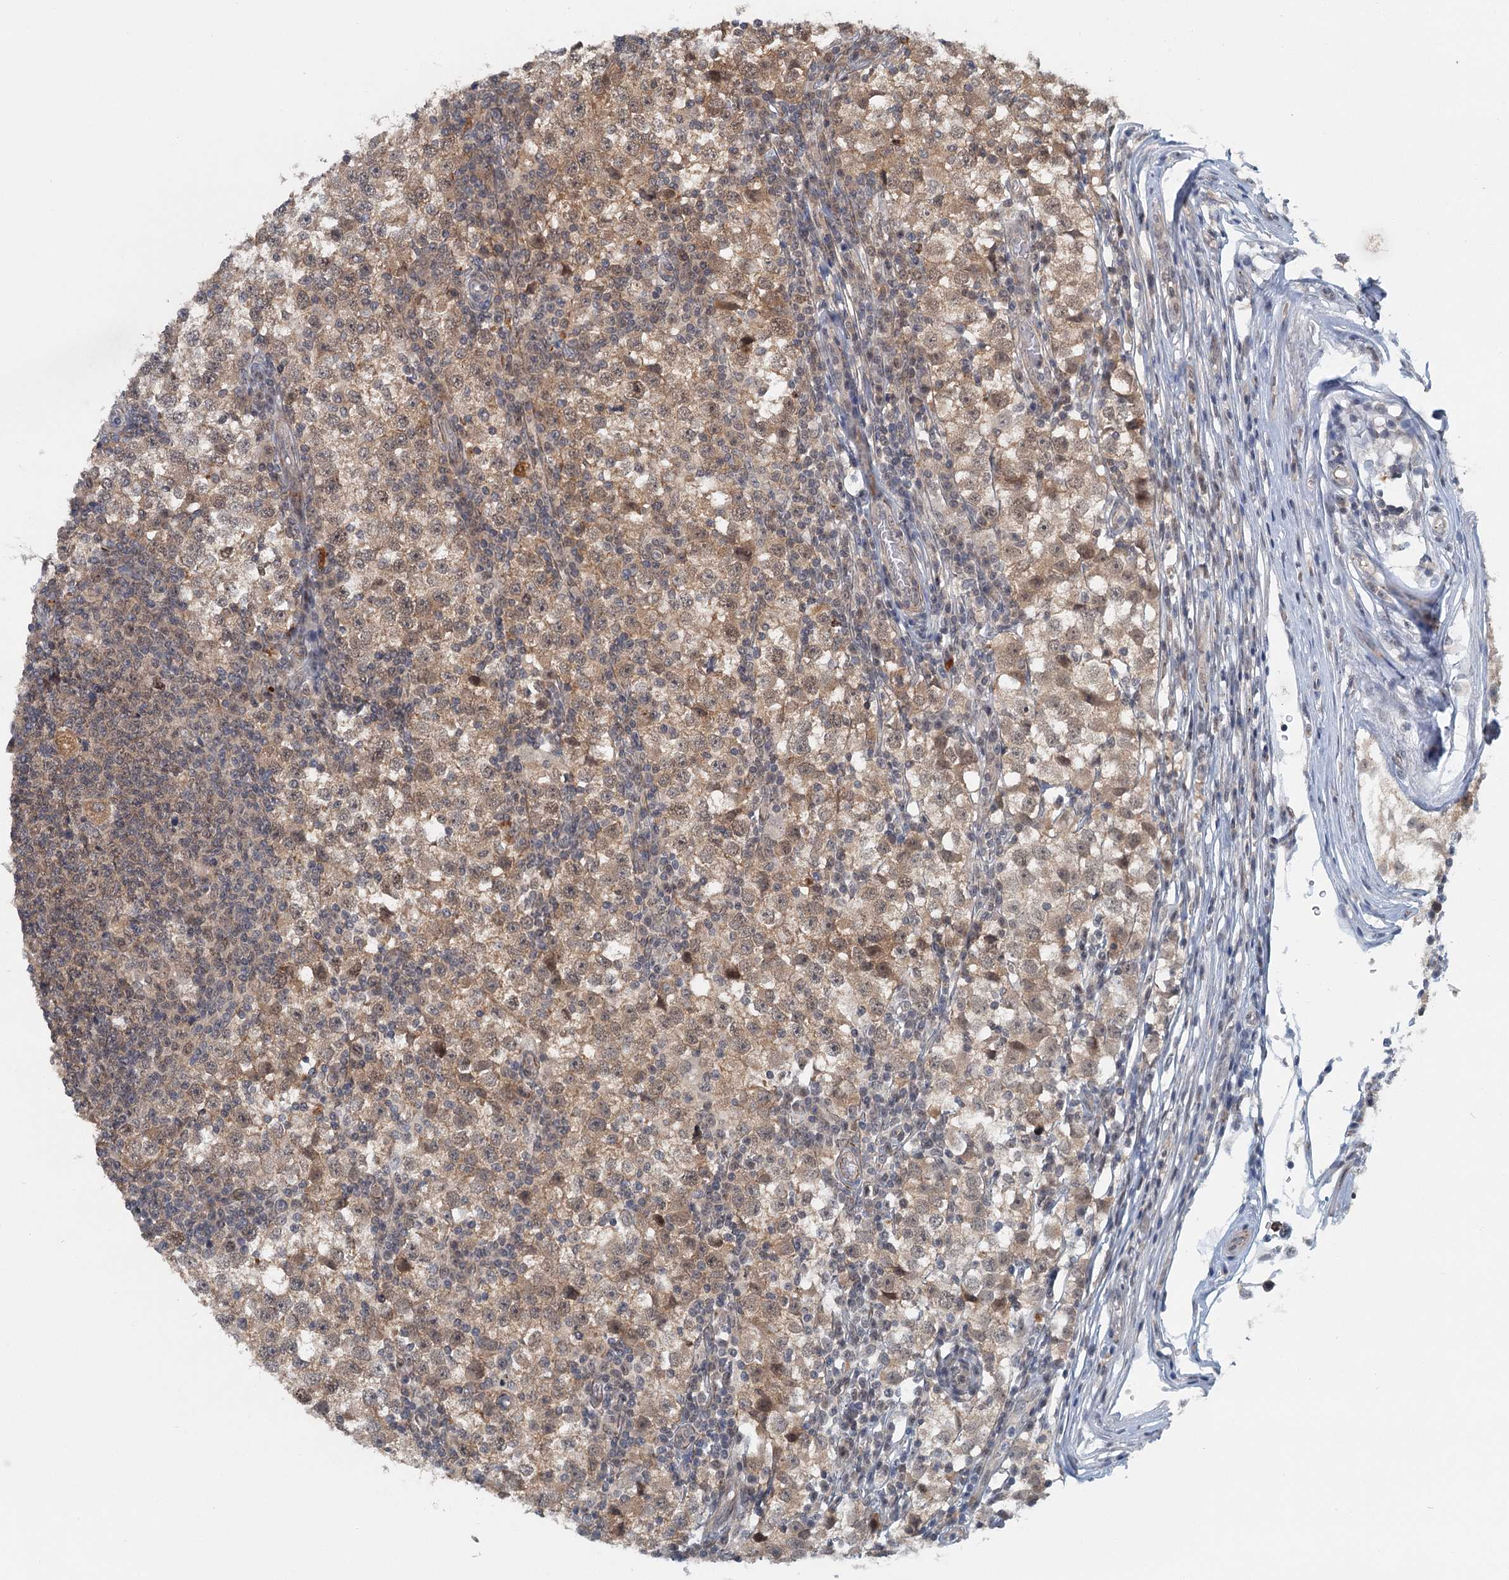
{"staining": {"intensity": "weak", "quantity": ">75%", "location": "cytoplasmic/membranous,nuclear"}, "tissue": "testis cancer", "cell_type": "Tumor cells", "image_type": "cancer", "snomed": [{"axis": "morphology", "description": "Seminoma, NOS"}, {"axis": "topography", "description": "Testis"}], "caption": "Protein analysis of seminoma (testis) tissue reveals weak cytoplasmic/membranous and nuclear expression in about >75% of tumor cells.", "gene": "TAS2R42", "patient": {"sex": "male", "age": 65}}